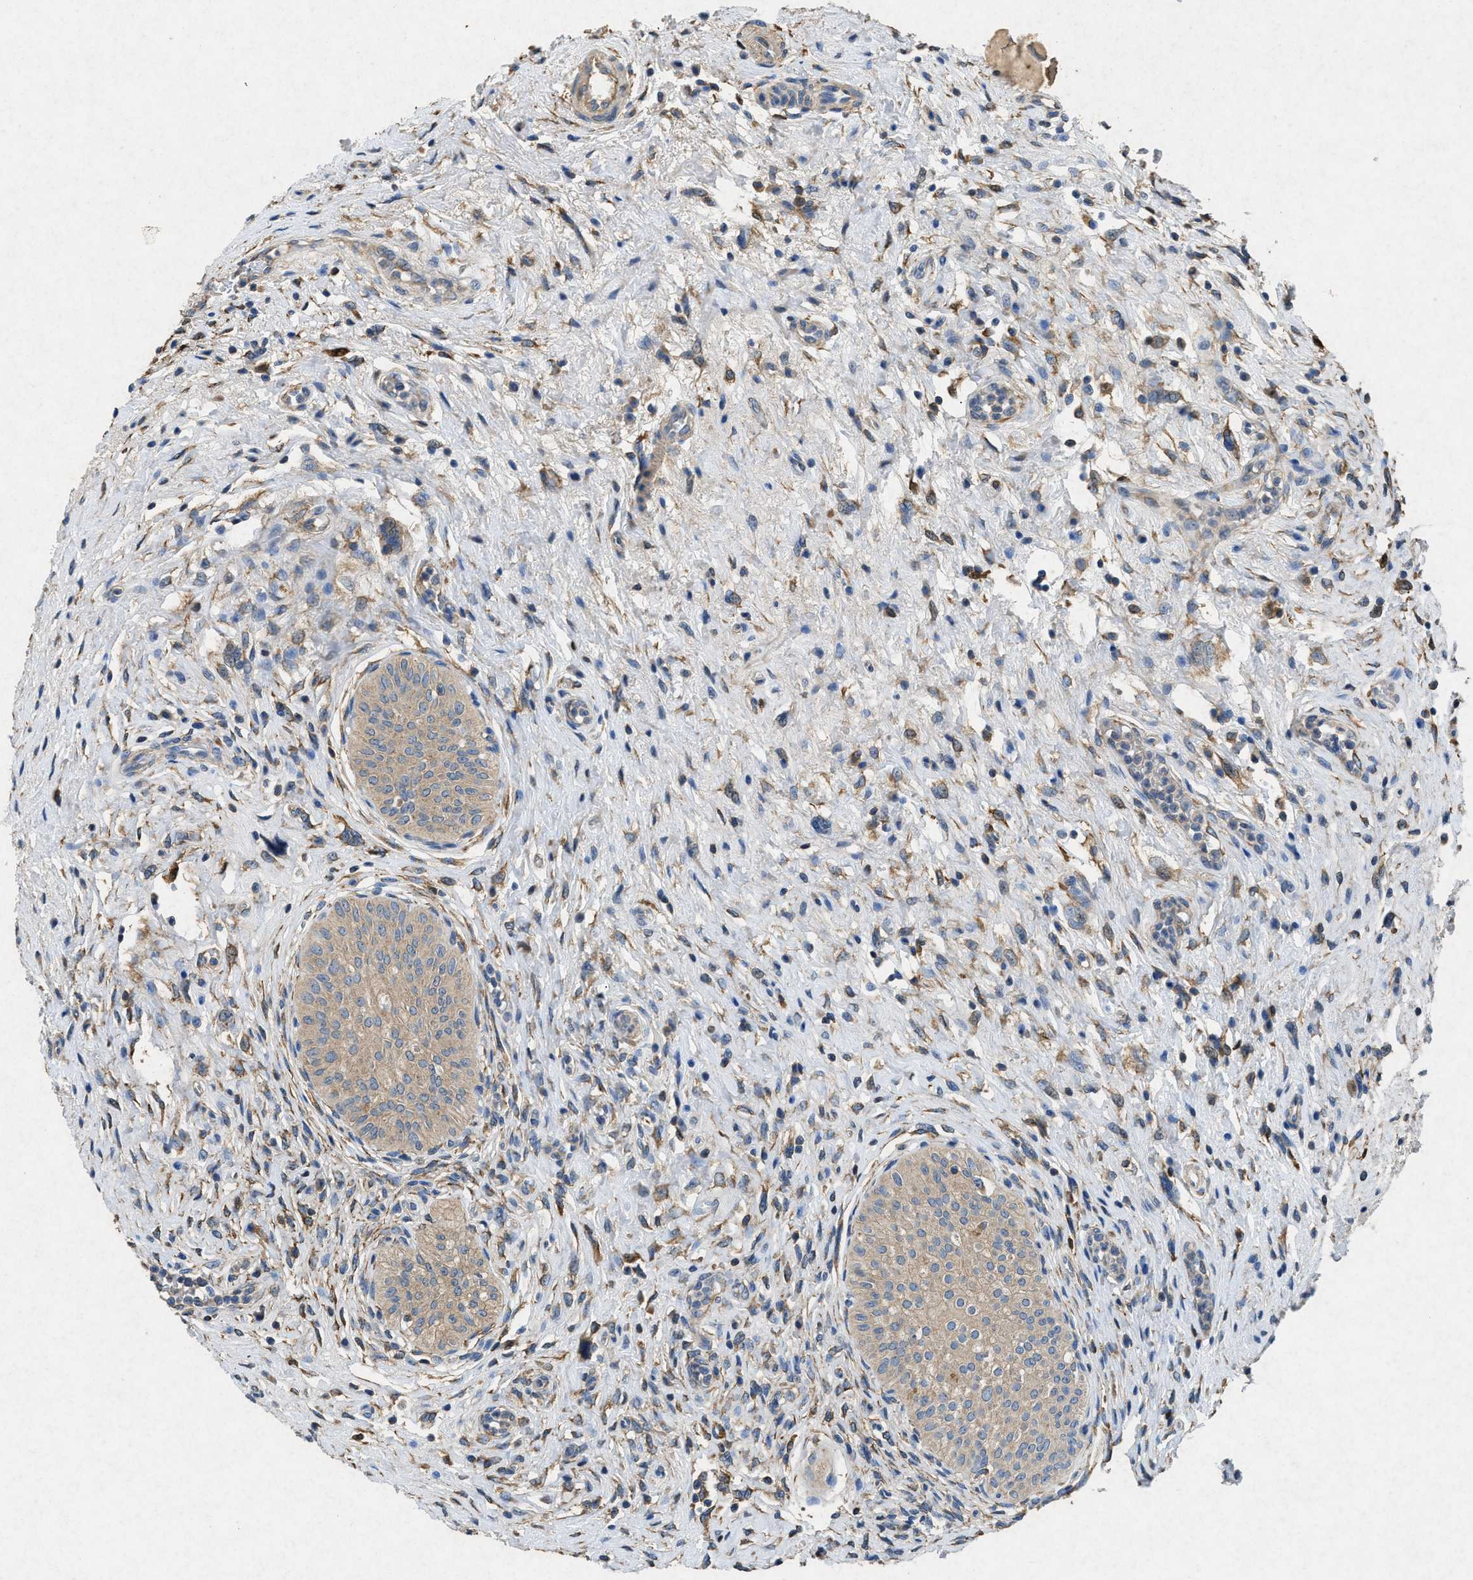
{"staining": {"intensity": "weak", "quantity": ">75%", "location": "cytoplasmic/membranous"}, "tissue": "urinary bladder", "cell_type": "Urothelial cells", "image_type": "normal", "snomed": [{"axis": "morphology", "description": "Normal tissue, NOS"}, {"axis": "topography", "description": "Urinary bladder"}], "caption": "Urinary bladder was stained to show a protein in brown. There is low levels of weak cytoplasmic/membranous expression in approximately >75% of urothelial cells.", "gene": "CDK15", "patient": {"sex": "male", "age": 46}}